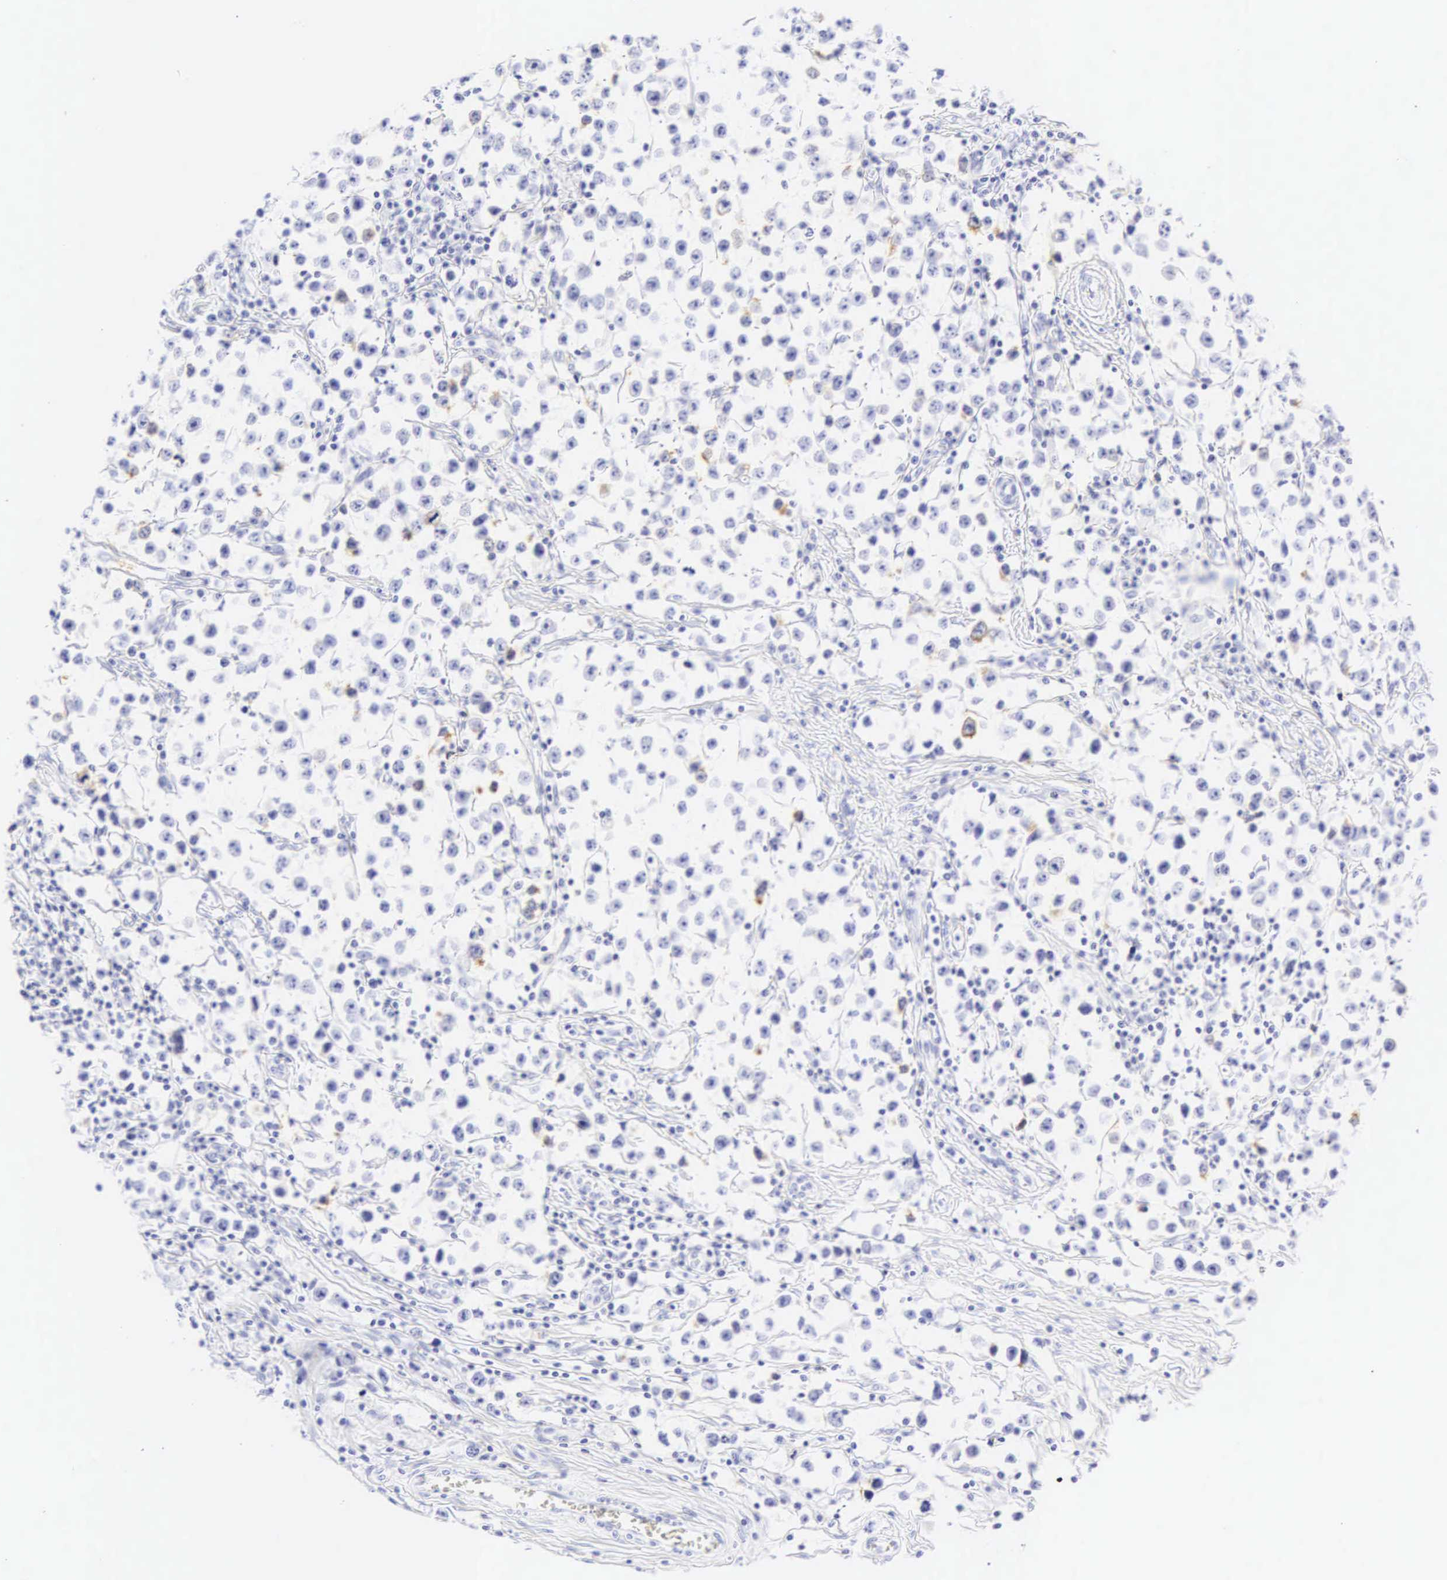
{"staining": {"intensity": "negative", "quantity": "none", "location": "none"}, "tissue": "testis cancer", "cell_type": "Tumor cells", "image_type": "cancer", "snomed": [{"axis": "morphology", "description": "Seminoma, NOS"}, {"axis": "topography", "description": "Testis"}], "caption": "DAB (3,3'-diaminobenzidine) immunohistochemical staining of testis cancer (seminoma) demonstrates no significant positivity in tumor cells.", "gene": "CGB3", "patient": {"sex": "male", "age": 35}}